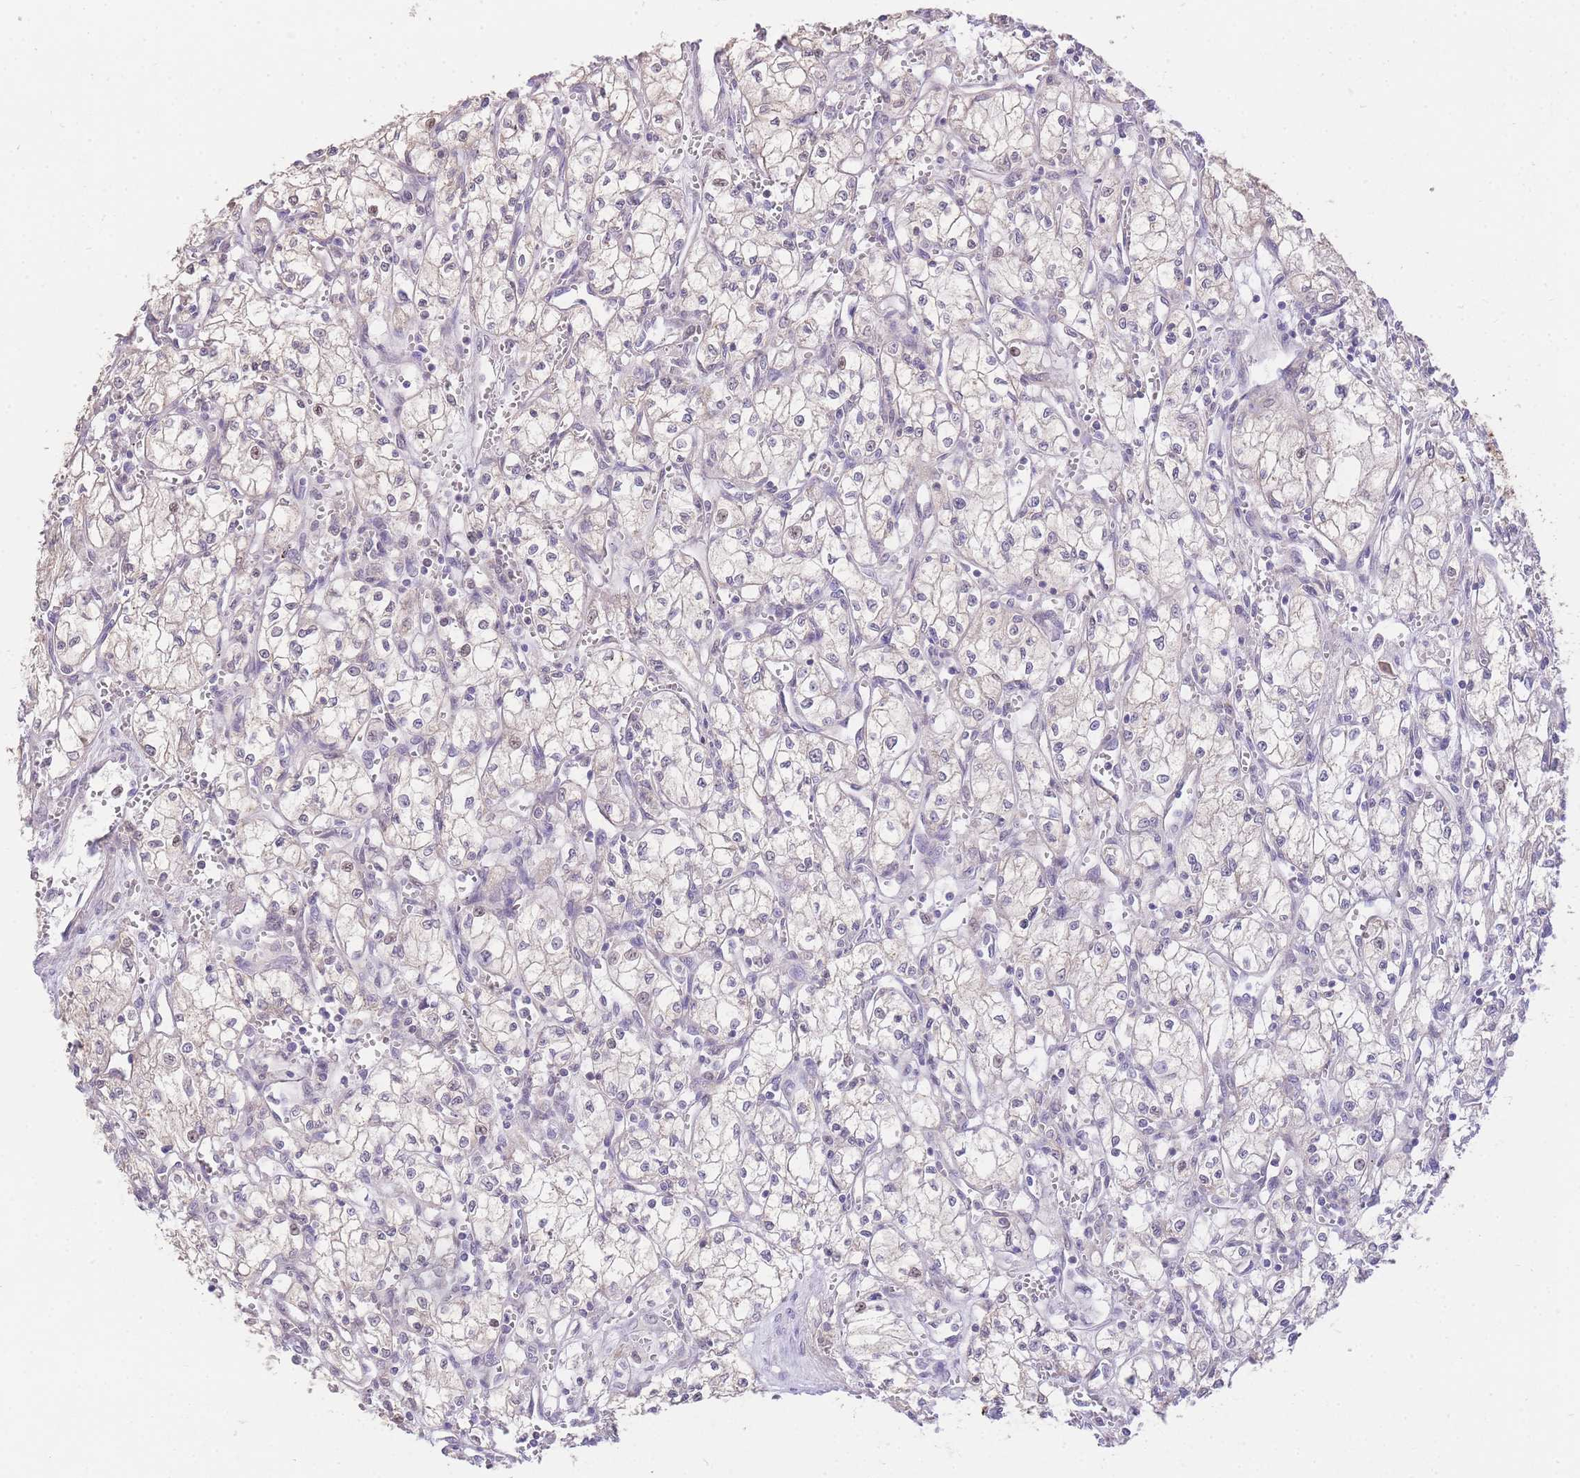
{"staining": {"intensity": "negative", "quantity": "none", "location": "none"}, "tissue": "renal cancer", "cell_type": "Tumor cells", "image_type": "cancer", "snomed": [{"axis": "morphology", "description": "Adenocarcinoma, NOS"}, {"axis": "topography", "description": "Kidney"}], "caption": "Tumor cells are negative for brown protein staining in renal cancer. The staining was performed using DAB to visualize the protein expression in brown, while the nuclei were stained in blue with hematoxylin (Magnification: 20x).", "gene": "UBXN7", "patient": {"sex": "male", "age": 59}}